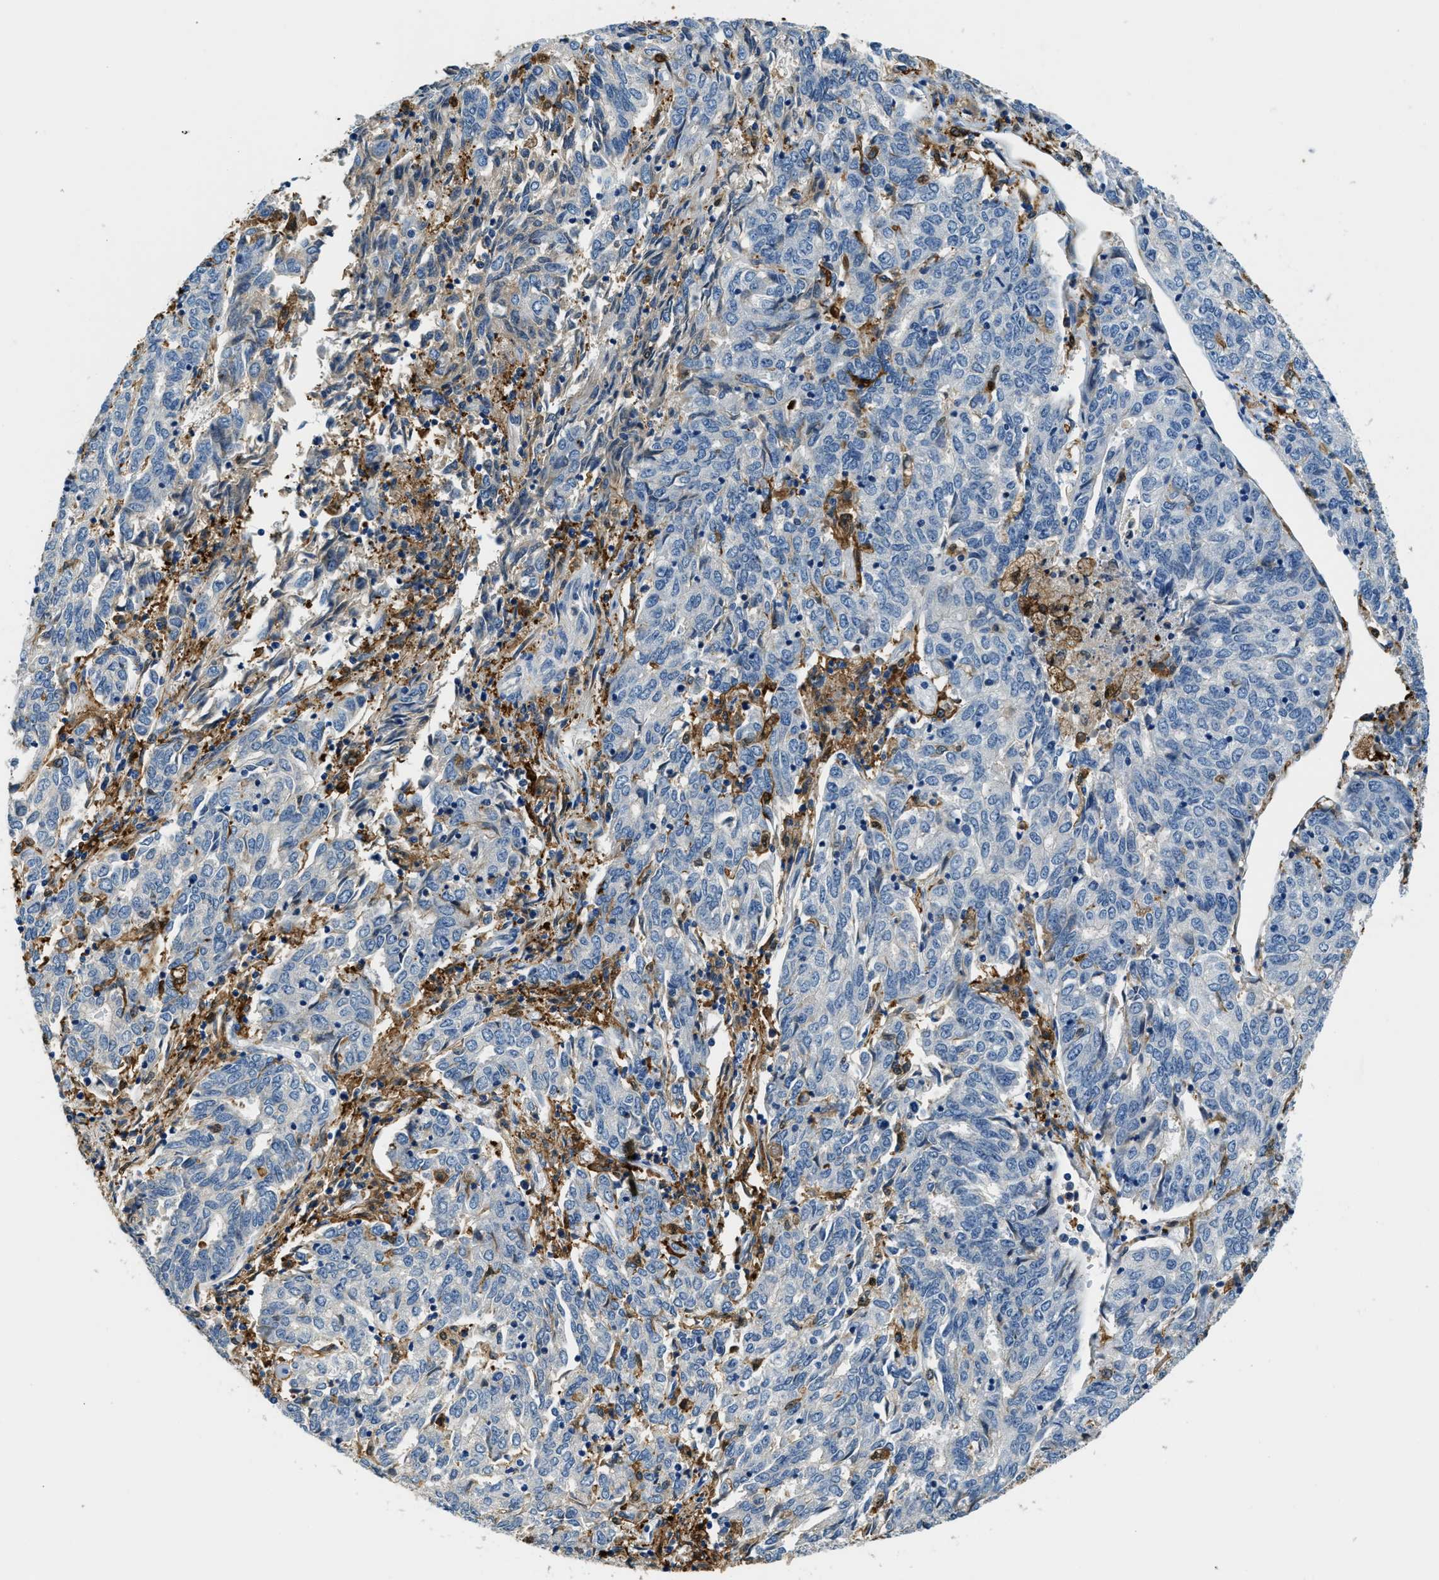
{"staining": {"intensity": "negative", "quantity": "none", "location": "none"}, "tissue": "endometrial cancer", "cell_type": "Tumor cells", "image_type": "cancer", "snomed": [{"axis": "morphology", "description": "Adenocarcinoma, NOS"}, {"axis": "topography", "description": "Endometrium"}], "caption": "This is an immunohistochemistry (IHC) image of human endometrial adenocarcinoma. There is no positivity in tumor cells.", "gene": "CAPG", "patient": {"sex": "female", "age": 80}}